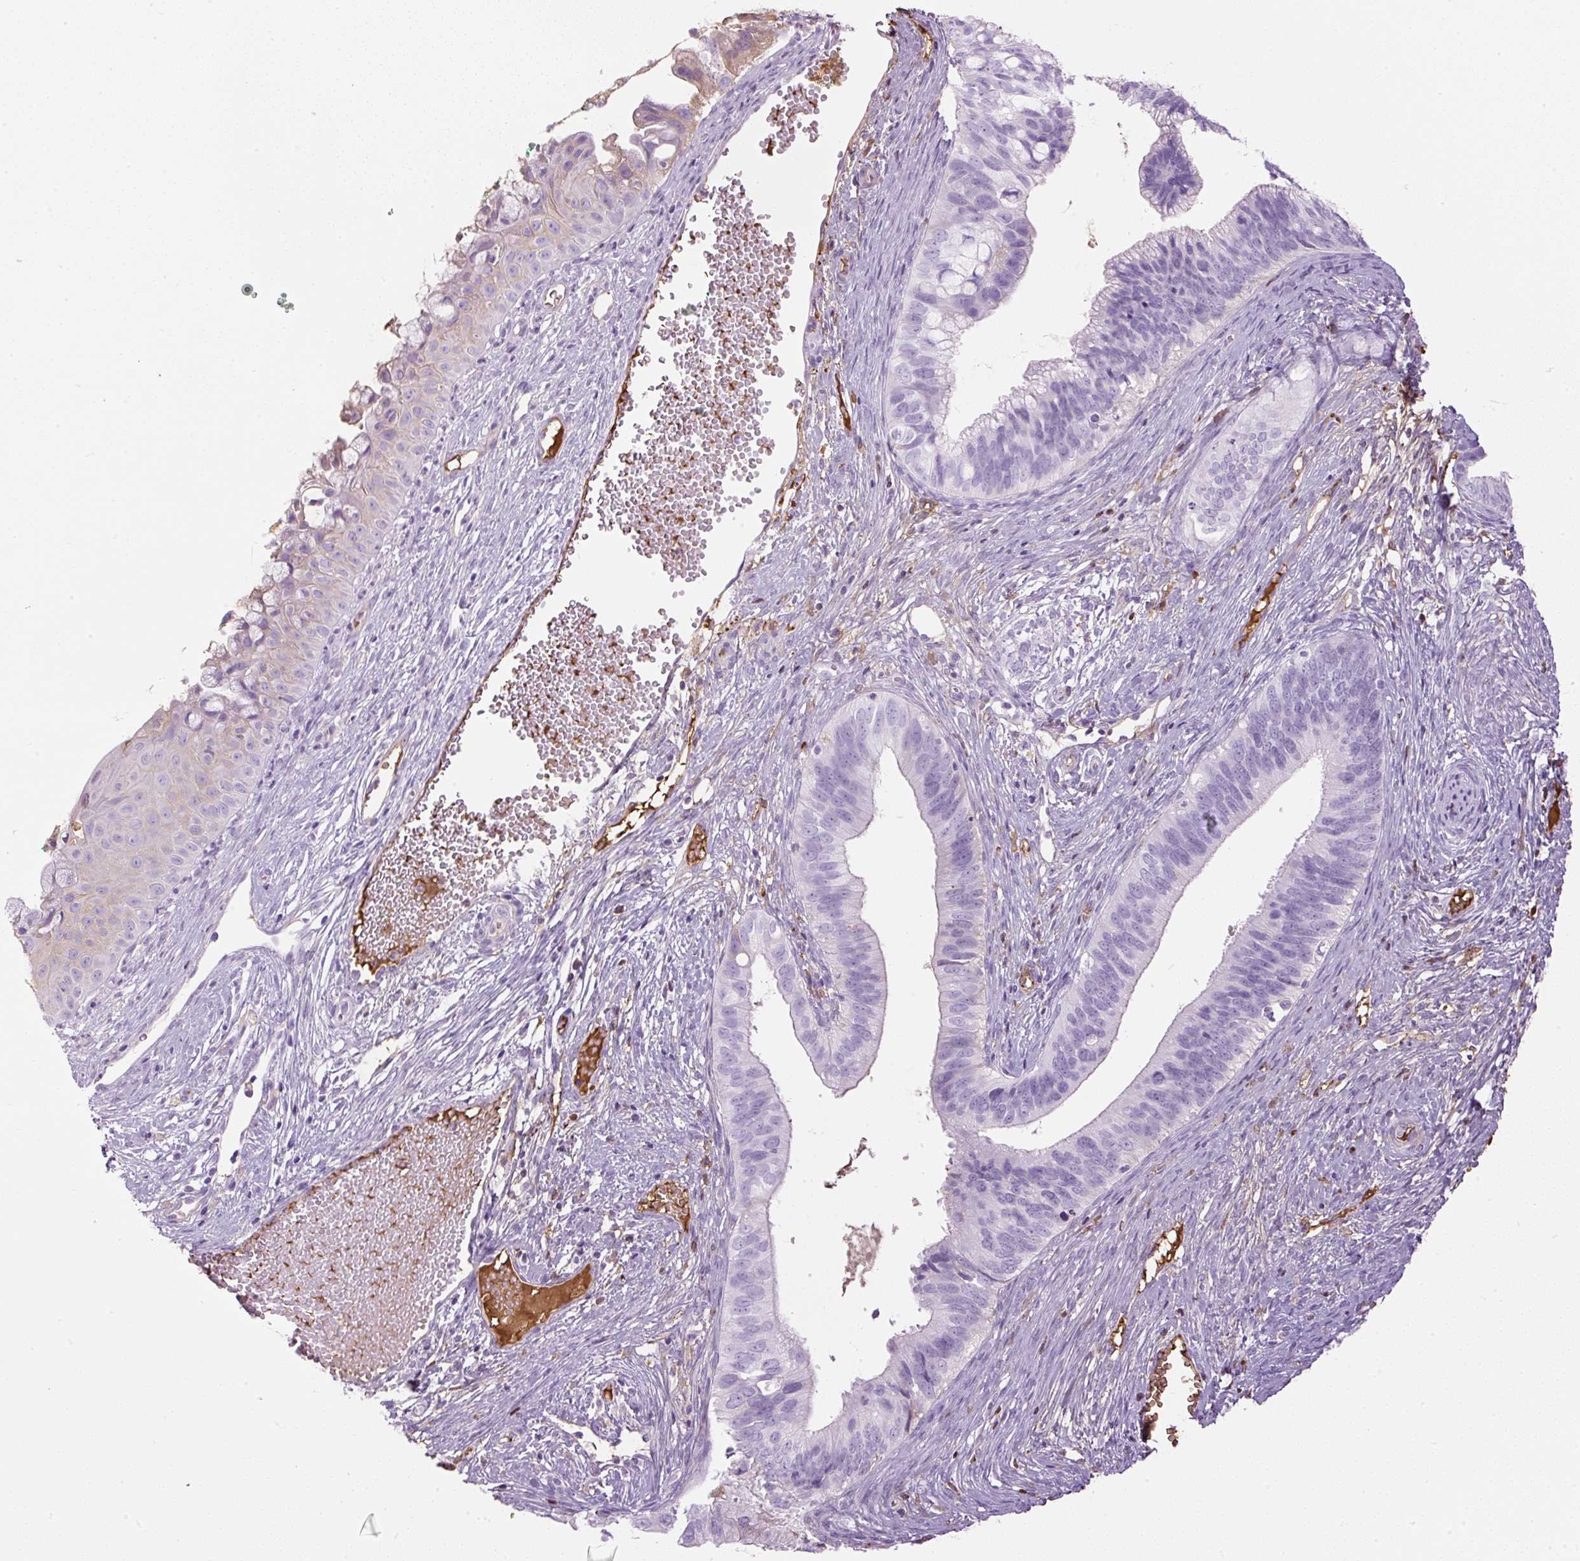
{"staining": {"intensity": "negative", "quantity": "none", "location": "none"}, "tissue": "cervical cancer", "cell_type": "Tumor cells", "image_type": "cancer", "snomed": [{"axis": "morphology", "description": "Adenocarcinoma, NOS"}, {"axis": "topography", "description": "Cervix"}], "caption": "Protein analysis of cervical cancer (adenocarcinoma) shows no significant expression in tumor cells.", "gene": "APOA1", "patient": {"sex": "female", "age": 42}}